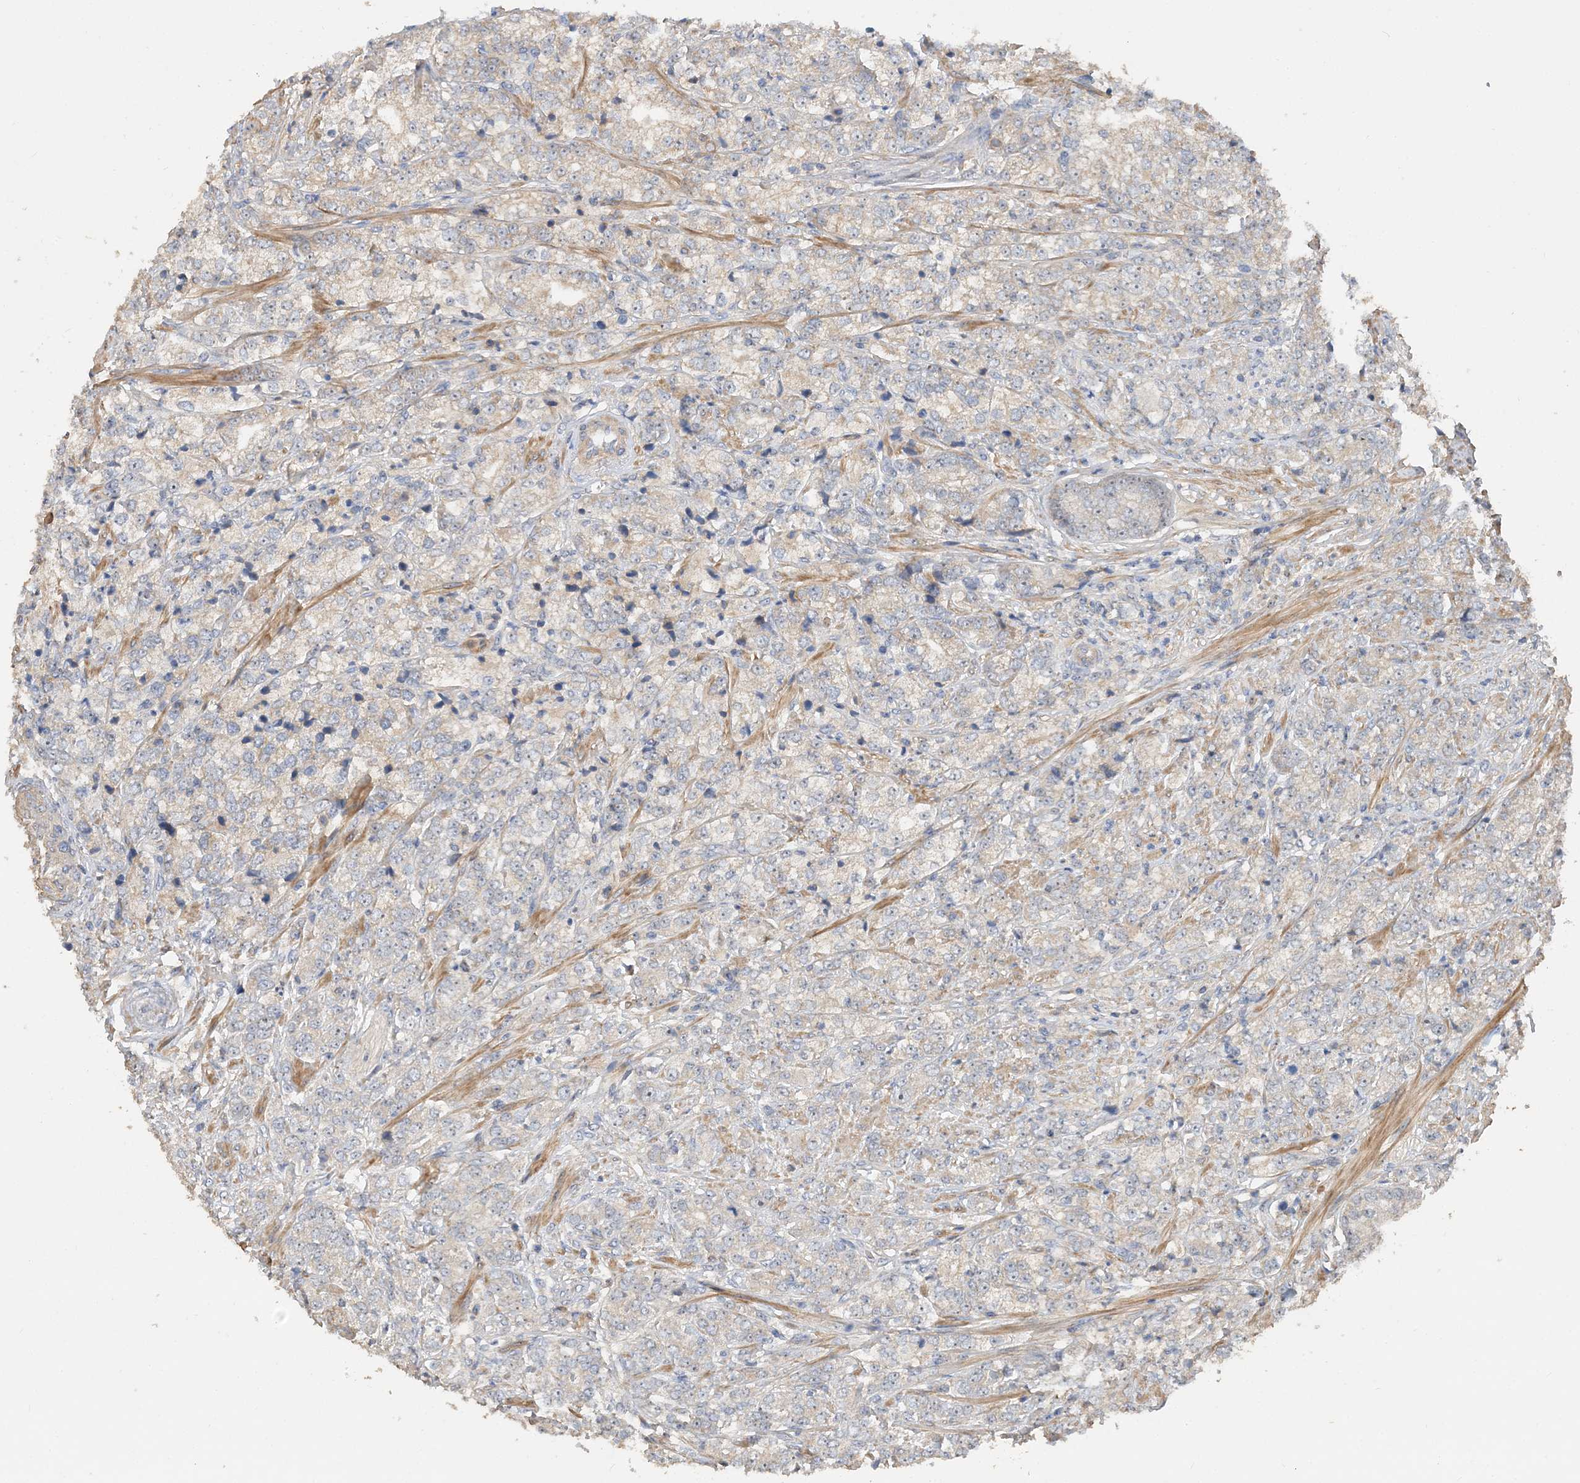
{"staining": {"intensity": "weak", "quantity": "25%-75%", "location": "cytoplasmic/membranous"}, "tissue": "prostate cancer", "cell_type": "Tumor cells", "image_type": "cancer", "snomed": [{"axis": "morphology", "description": "Adenocarcinoma, High grade"}, {"axis": "topography", "description": "Prostate"}], "caption": "Weak cytoplasmic/membranous expression is present in about 25%-75% of tumor cells in prostate cancer.", "gene": "GRINA", "patient": {"sex": "male", "age": 69}}